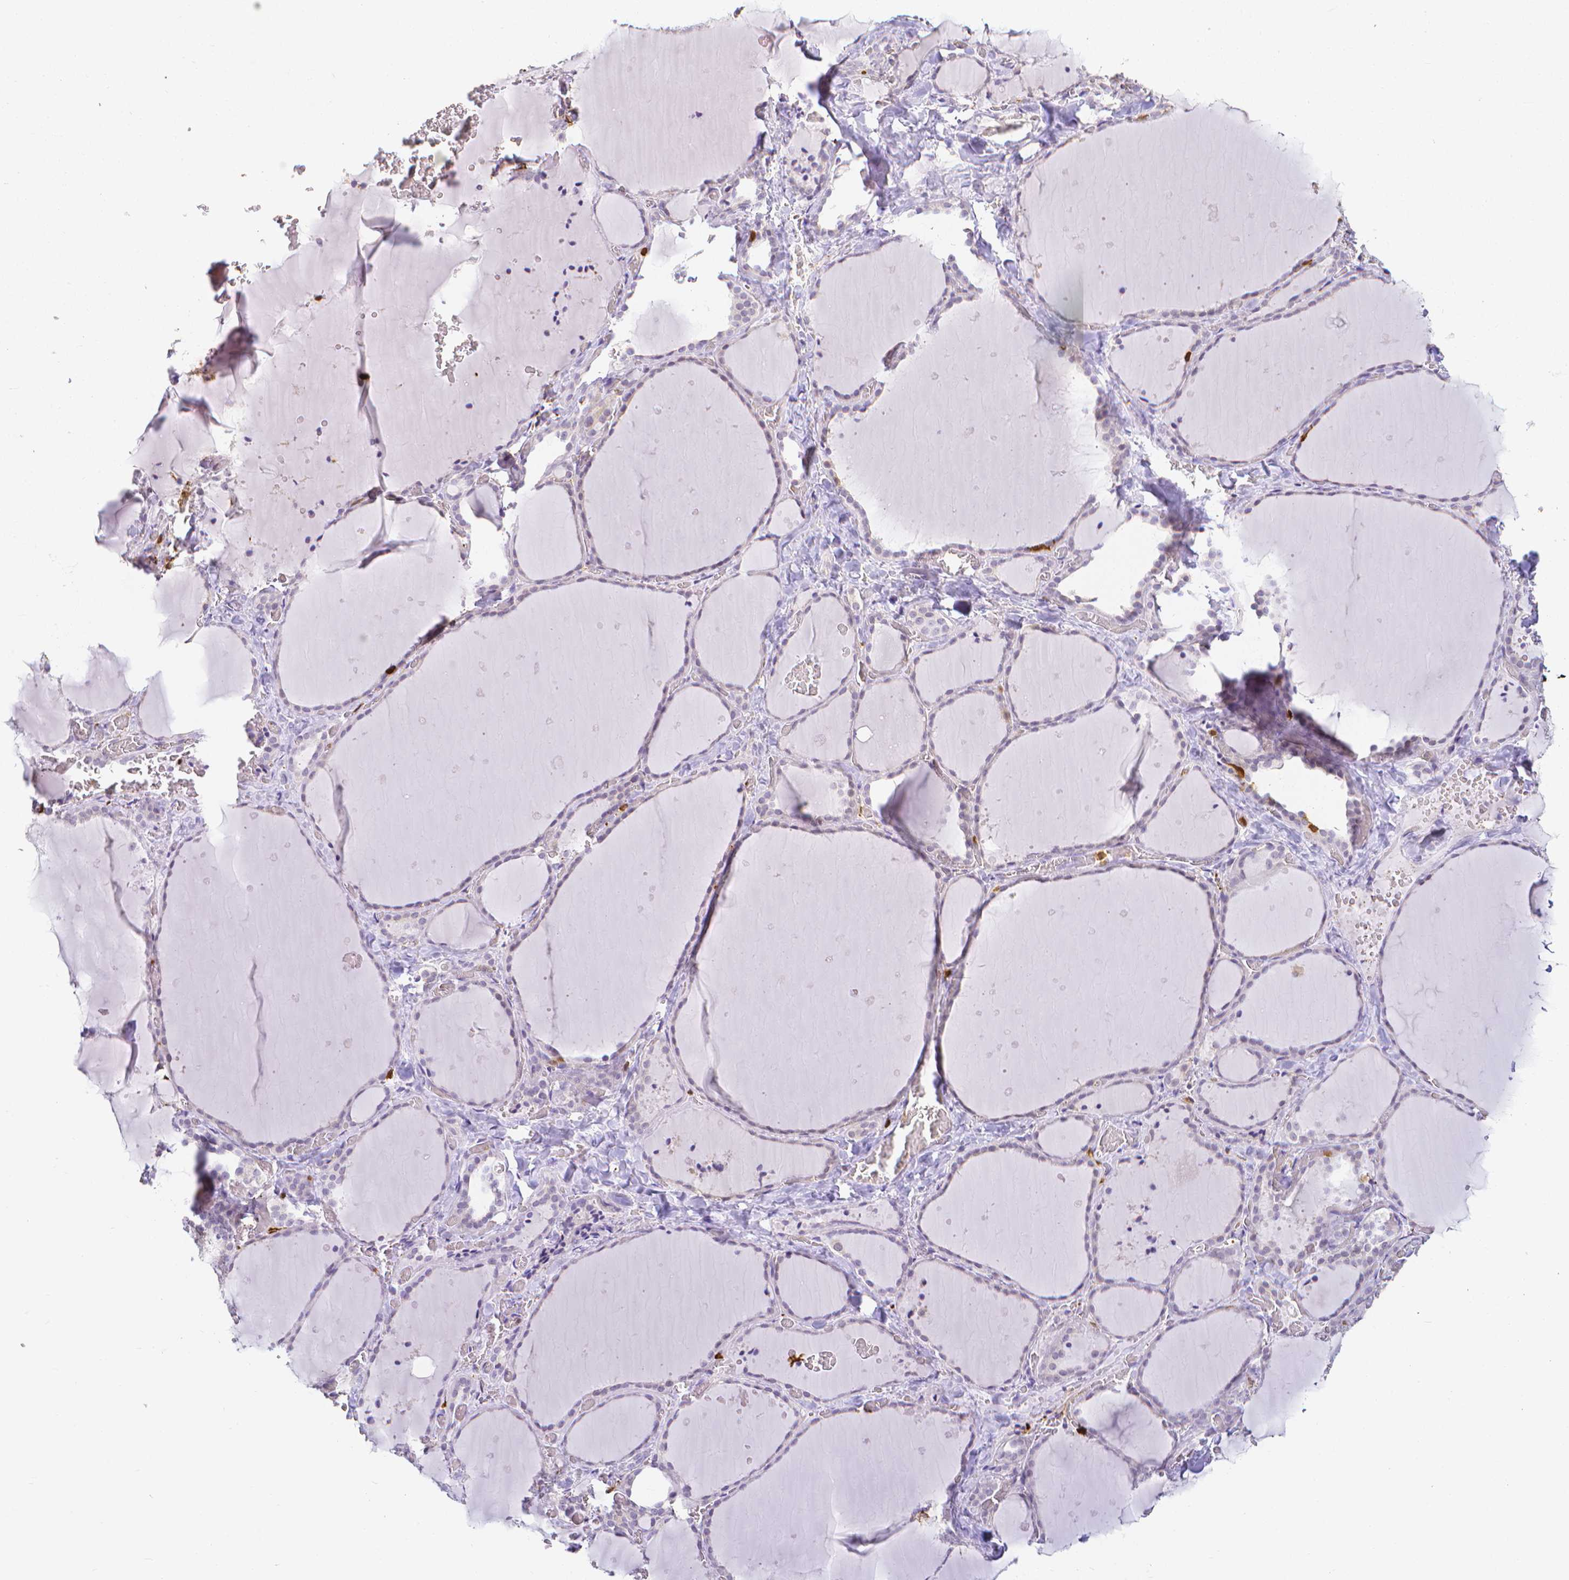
{"staining": {"intensity": "negative", "quantity": "none", "location": "none"}, "tissue": "thyroid gland", "cell_type": "Glandular cells", "image_type": "normal", "snomed": [{"axis": "morphology", "description": "Normal tissue, NOS"}, {"axis": "topography", "description": "Thyroid gland"}], "caption": "Immunohistochemistry (IHC) of normal human thyroid gland shows no positivity in glandular cells.", "gene": "COTL1", "patient": {"sex": "female", "age": 36}}